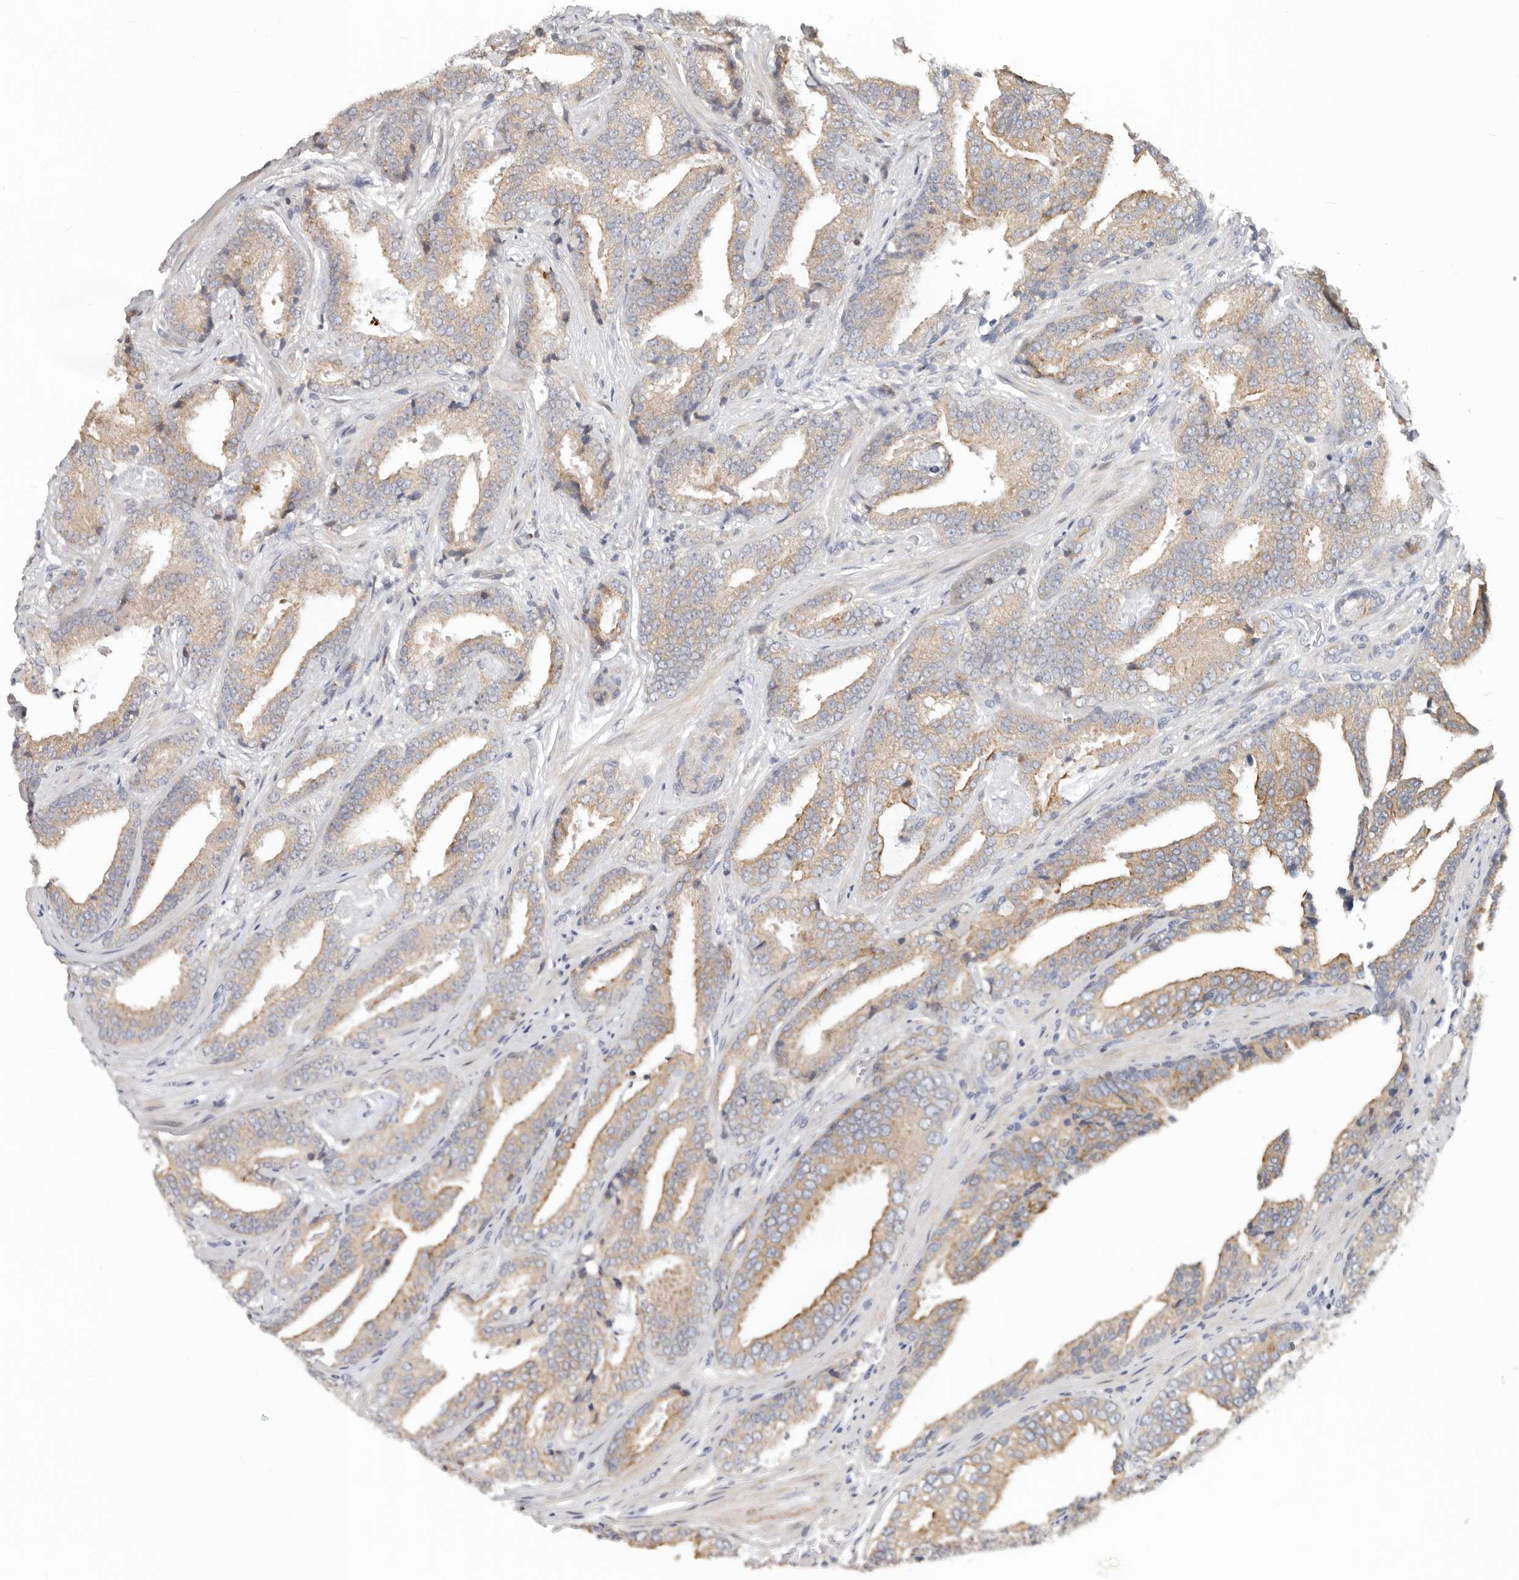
{"staining": {"intensity": "moderate", "quantity": ">75%", "location": "cytoplasmic/membranous"}, "tissue": "prostate cancer", "cell_type": "Tumor cells", "image_type": "cancer", "snomed": [{"axis": "morphology", "description": "Adenocarcinoma, Low grade"}, {"axis": "topography", "description": "Prostate"}], "caption": "High-power microscopy captured an immunohistochemistry (IHC) image of prostate adenocarcinoma (low-grade), revealing moderate cytoplasmic/membranous positivity in about >75% of tumor cells.", "gene": "NPY4R", "patient": {"sex": "male", "age": 67}}